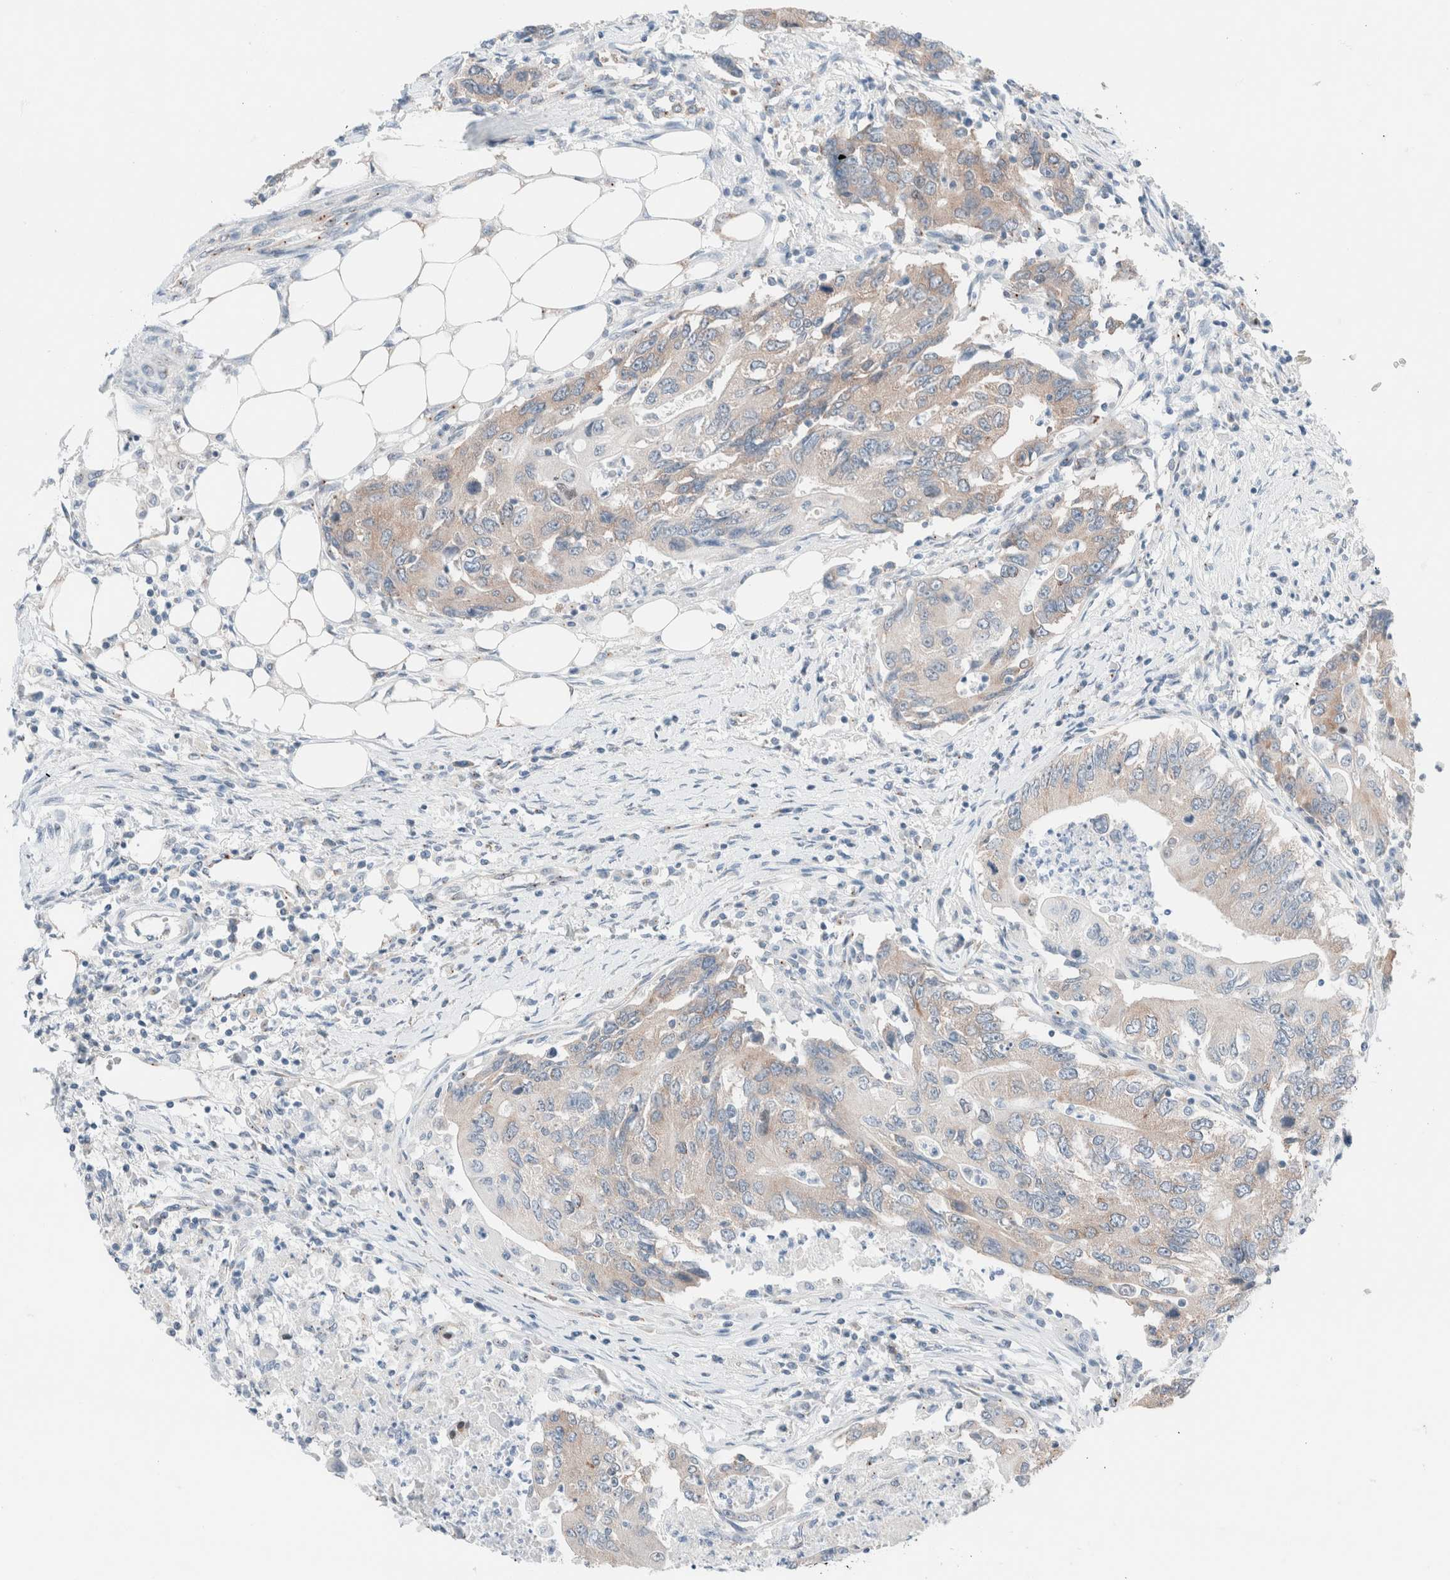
{"staining": {"intensity": "weak", "quantity": ">75%", "location": "cytoplasmic/membranous"}, "tissue": "colorectal cancer", "cell_type": "Tumor cells", "image_type": "cancer", "snomed": [{"axis": "morphology", "description": "Adenocarcinoma, NOS"}, {"axis": "topography", "description": "Colon"}], "caption": "This micrograph shows colorectal cancer stained with immunohistochemistry (IHC) to label a protein in brown. The cytoplasmic/membranous of tumor cells show weak positivity for the protein. Nuclei are counter-stained blue.", "gene": "CASC3", "patient": {"sex": "female", "age": 77}}